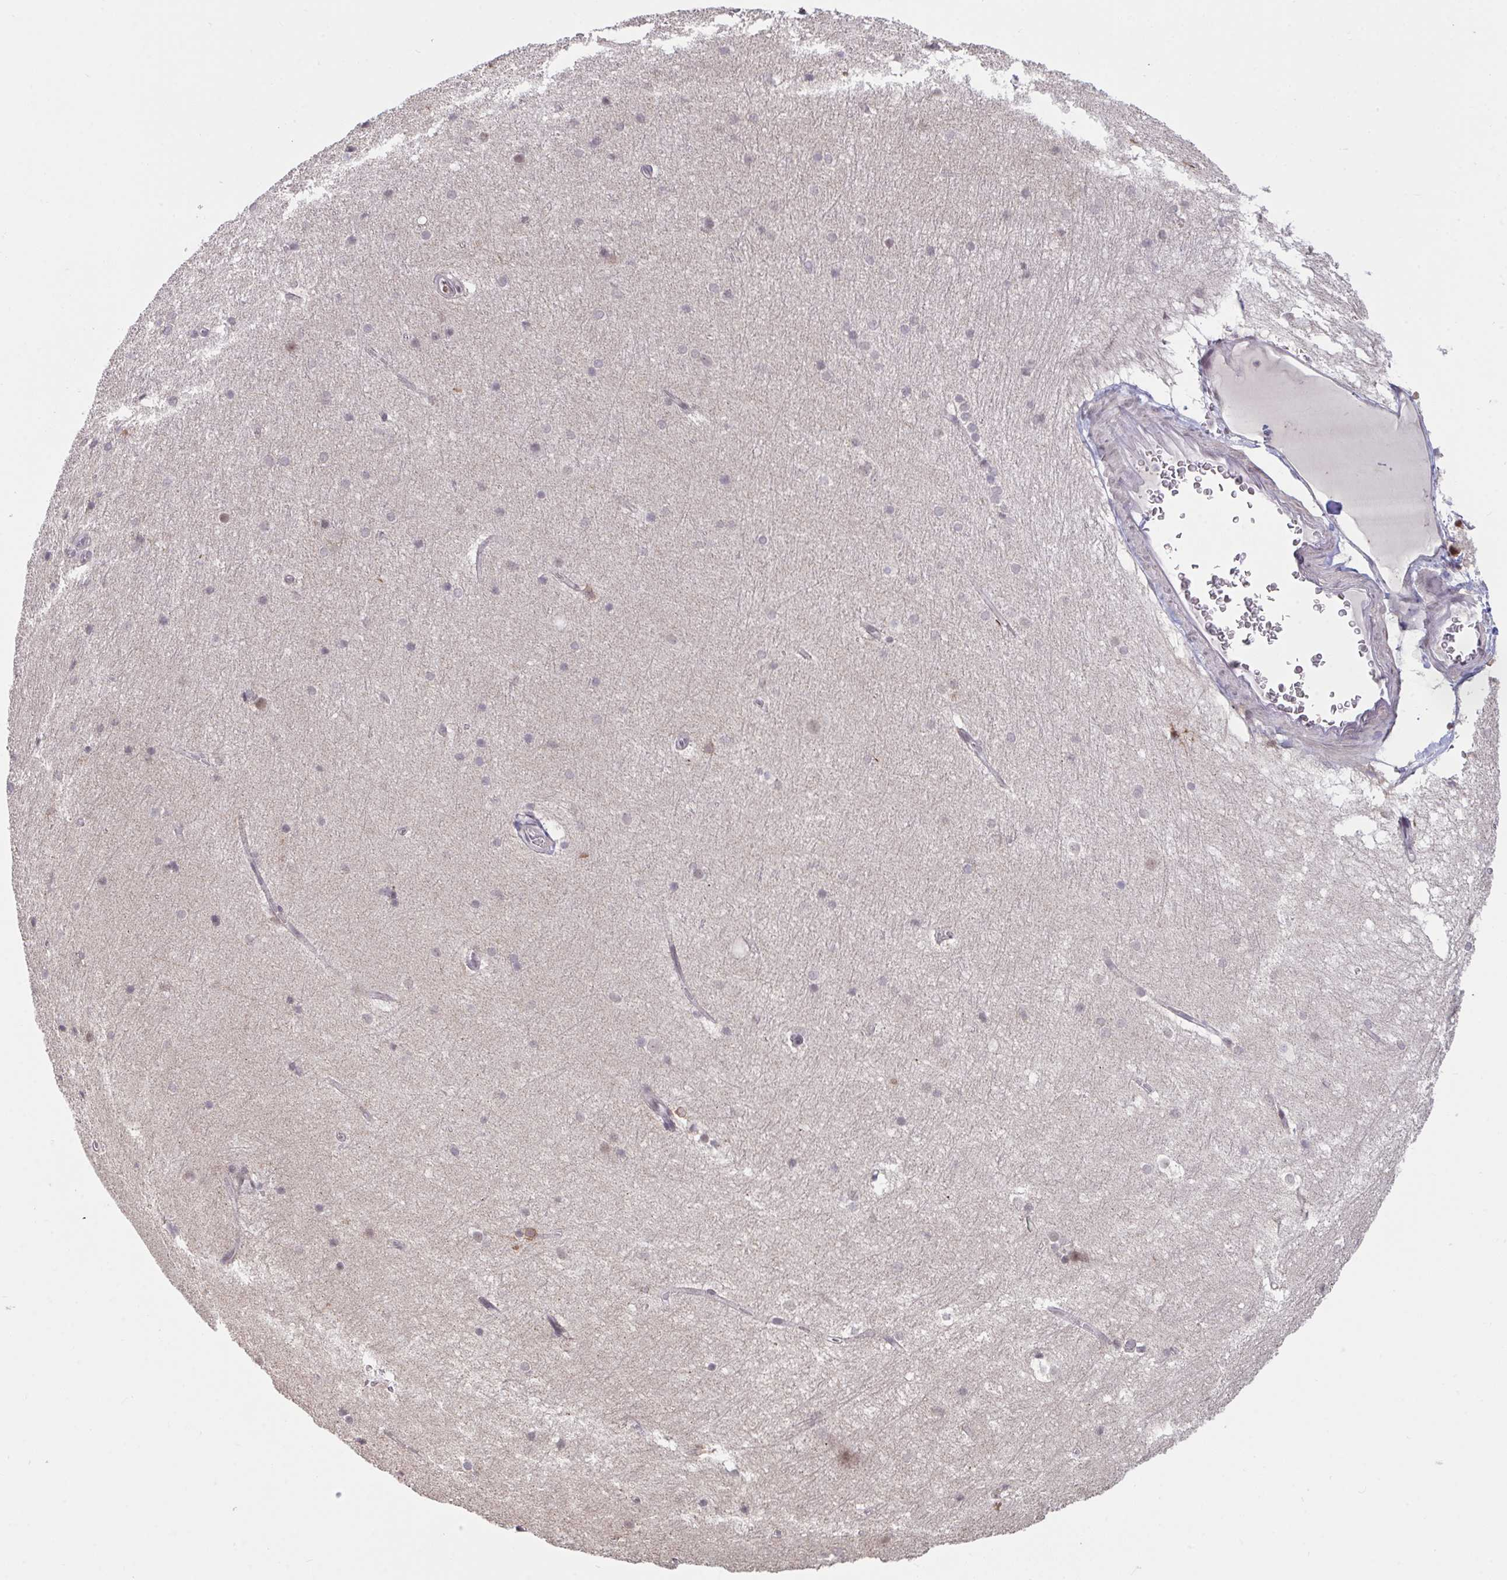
{"staining": {"intensity": "negative", "quantity": "none", "location": "none"}, "tissue": "hippocampus", "cell_type": "Glial cells", "image_type": "normal", "snomed": [{"axis": "morphology", "description": "Normal tissue, NOS"}, {"axis": "topography", "description": "Cerebral cortex"}, {"axis": "topography", "description": "Hippocampus"}], "caption": "High power microscopy image of an IHC micrograph of normal hippocampus, revealing no significant expression in glial cells.", "gene": "SAP30", "patient": {"sex": "female", "age": 19}}